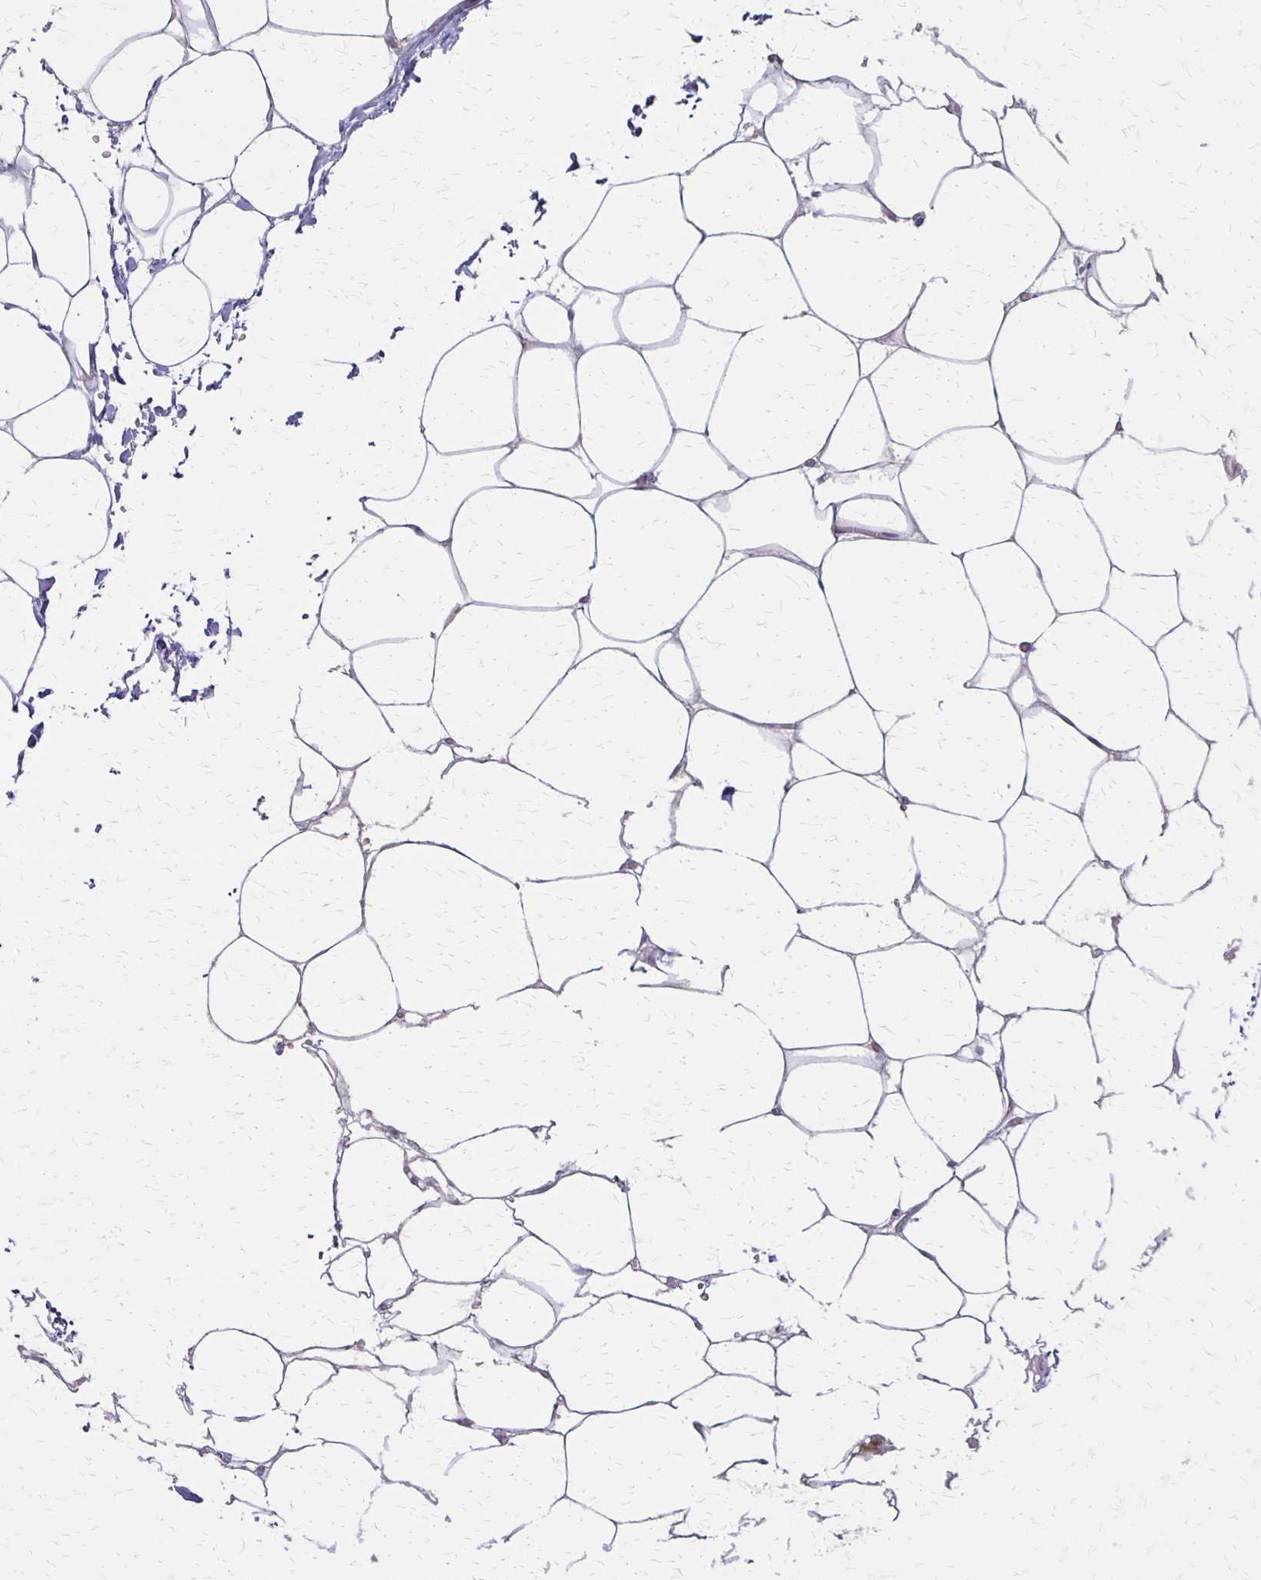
{"staining": {"intensity": "negative", "quantity": "none", "location": "none"}, "tissue": "adipose tissue", "cell_type": "Adipocytes", "image_type": "normal", "snomed": [{"axis": "morphology", "description": "Normal tissue, NOS"}, {"axis": "topography", "description": "Adipose tissue"}, {"axis": "topography", "description": "Vascular tissue"}, {"axis": "topography", "description": "Rectum"}, {"axis": "topography", "description": "Peripheral nerve tissue"}], "caption": "This is an immunohistochemistry image of unremarkable adipose tissue. There is no positivity in adipocytes.", "gene": "HOMER1", "patient": {"sex": "female", "age": 69}}